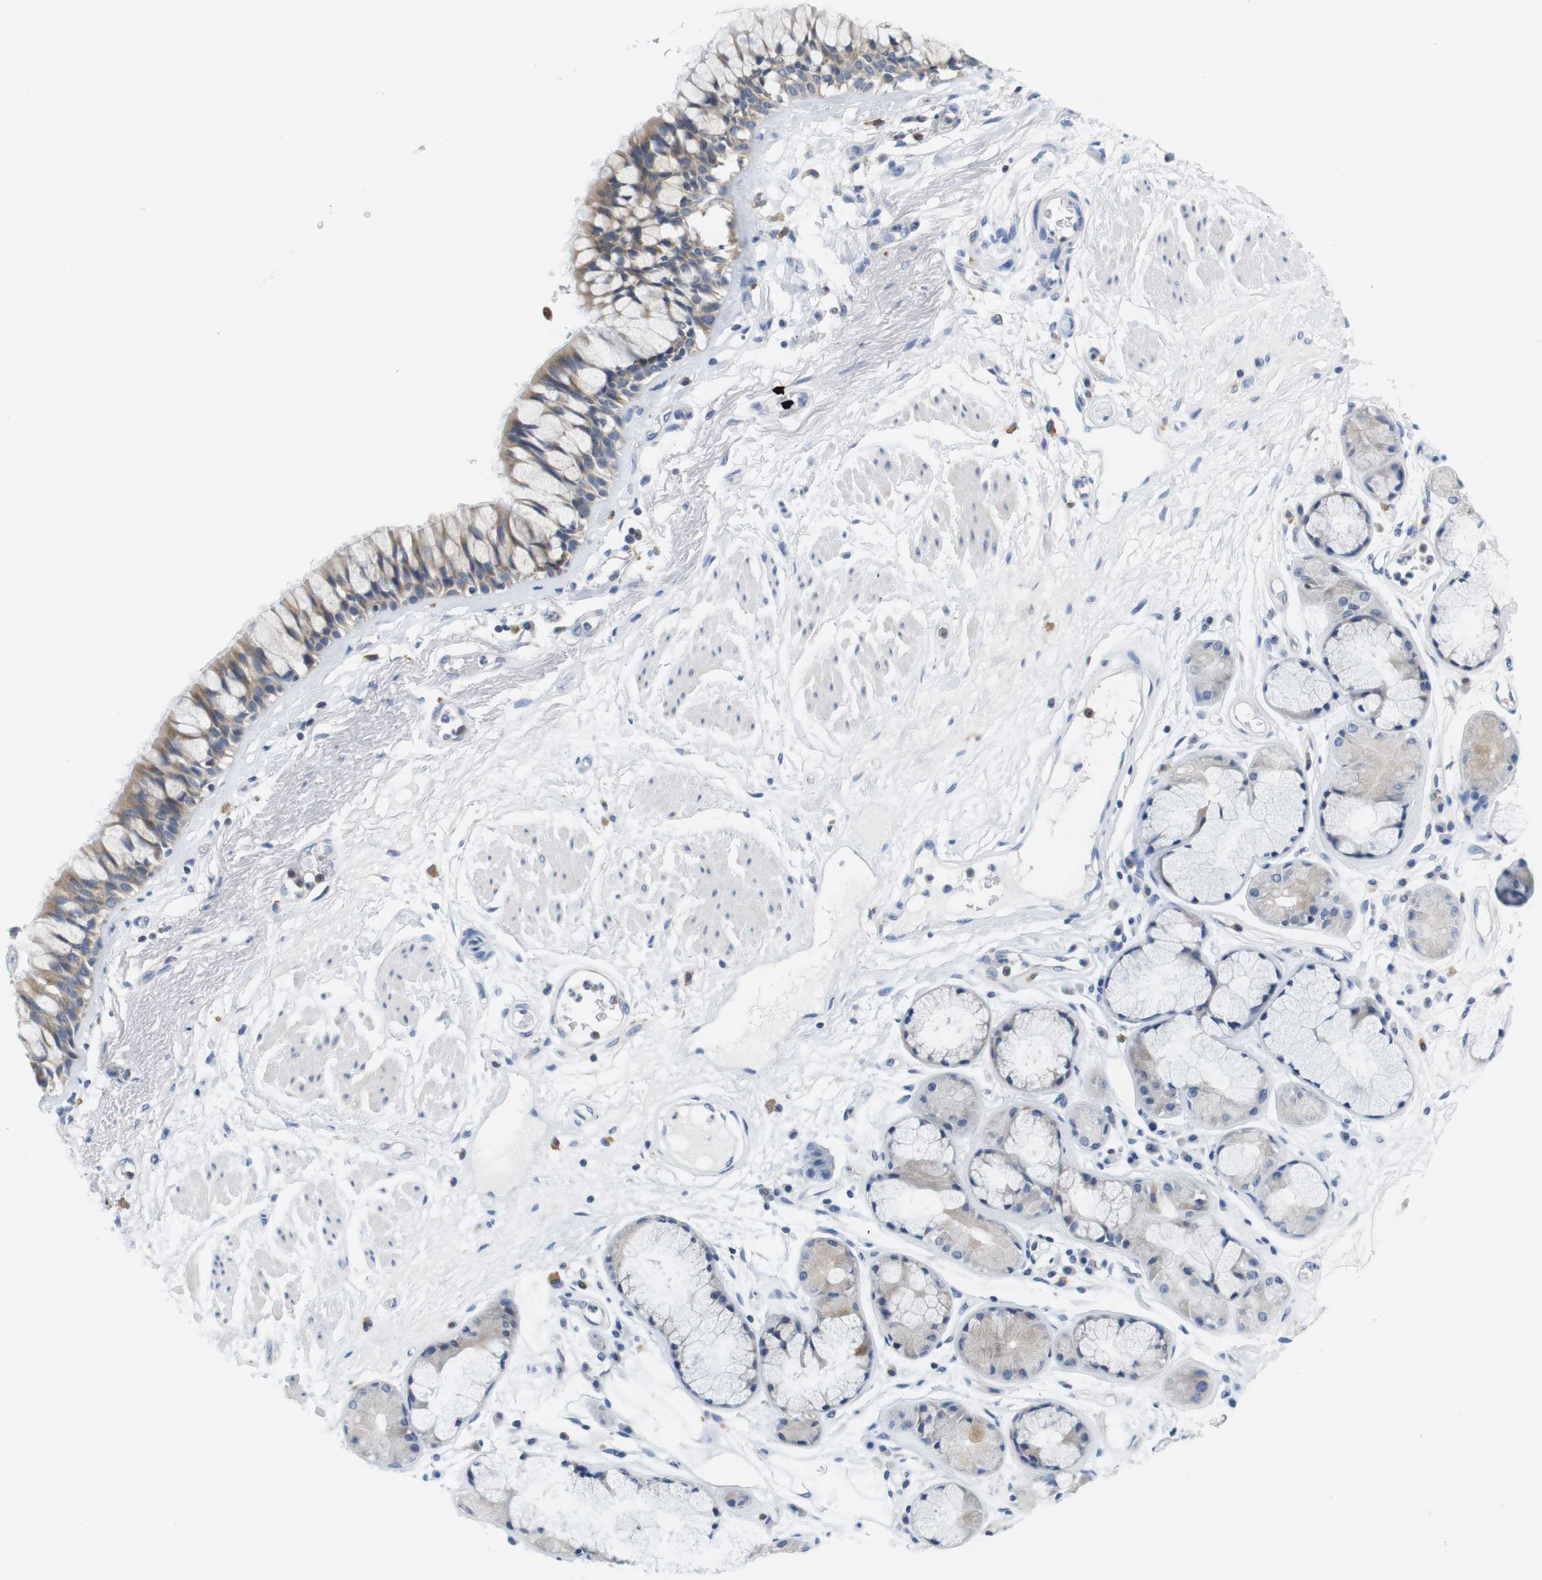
{"staining": {"intensity": "weak", "quantity": ">75%", "location": "cytoplasmic/membranous"}, "tissue": "bronchus", "cell_type": "Respiratory epithelial cells", "image_type": "normal", "snomed": [{"axis": "morphology", "description": "Normal tissue, NOS"}, {"axis": "topography", "description": "Bronchus"}], "caption": "A low amount of weak cytoplasmic/membranous positivity is appreciated in about >75% of respiratory epithelial cells in benign bronchus. The protein of interest is stained brown, and the nuclei are stained in blue (DAB IHC with brightfield microscopy, high magnification).", "gene": "CNGA2", "patient": {"sex": "male", "age": 66}}